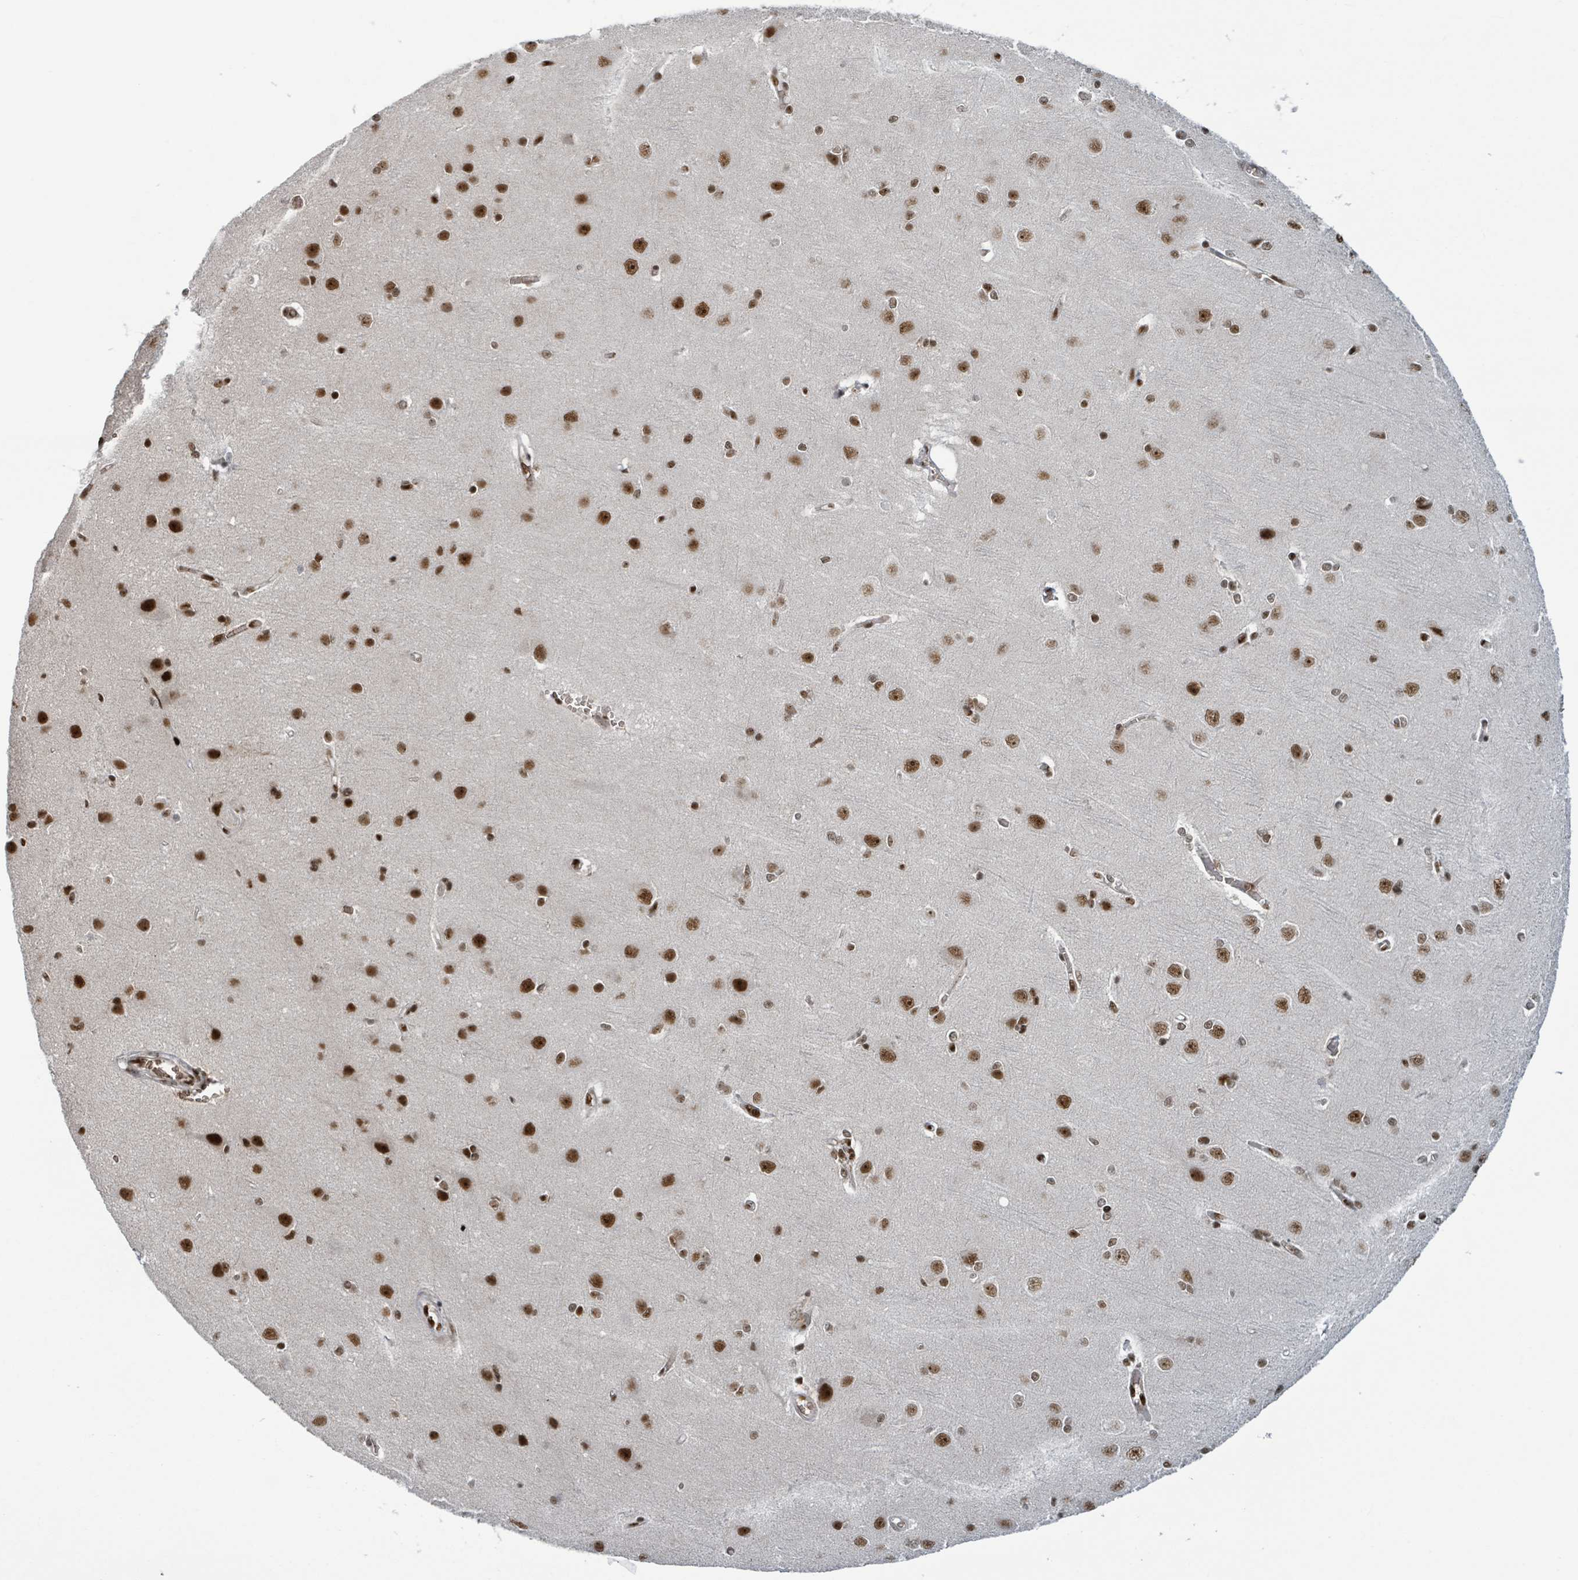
{"staining": {"intensity": "strong", "quantity": "25%-75%", "location": "nuclear"}, "tissue": "cerebral cortex", "cell_type": "Endothelial cells", "image_type": "normal", "snomed": [{"axis": "morphology", "description": "Normal tissue, NOS"}, {"axis": "topography", "description": "Cerebral cortex"}], "caption": "Normal cerebral cortex demonstrates strong nuclear expression in approximately 25%-75% of endothelial cells Using DAB (3,3'-diaminobenzidine) (brown) and hematoxylin (blue) stains, captured at high magnification using brightfield microscopy..", "gene": "KLF3", "patient": {"sex": "male", "age": 37}}